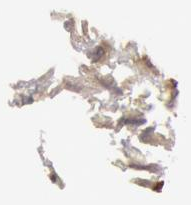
{"staining": {"intensity": "moderate", "quantity": ">75%", "location": "cytoplasmic/membranous"}, "tissue": "breast cancer", "cell_type": "Tumor cells", "image_type": "cancer", "snomed": [{"axis": "morphology", "description": "Neoplasm, malignant, NOS"}, {"axis": "topography", "description": "Breast"}], "caption": "Brown immunohistochemical staining in human breast cancer (neoplasm (malignant)) displays moderate cytoplasmic/membranous expression in about >75% of tumor cells.", "gene": "ZFP36L1", "patient": {"sex": "female", "age": 50}}